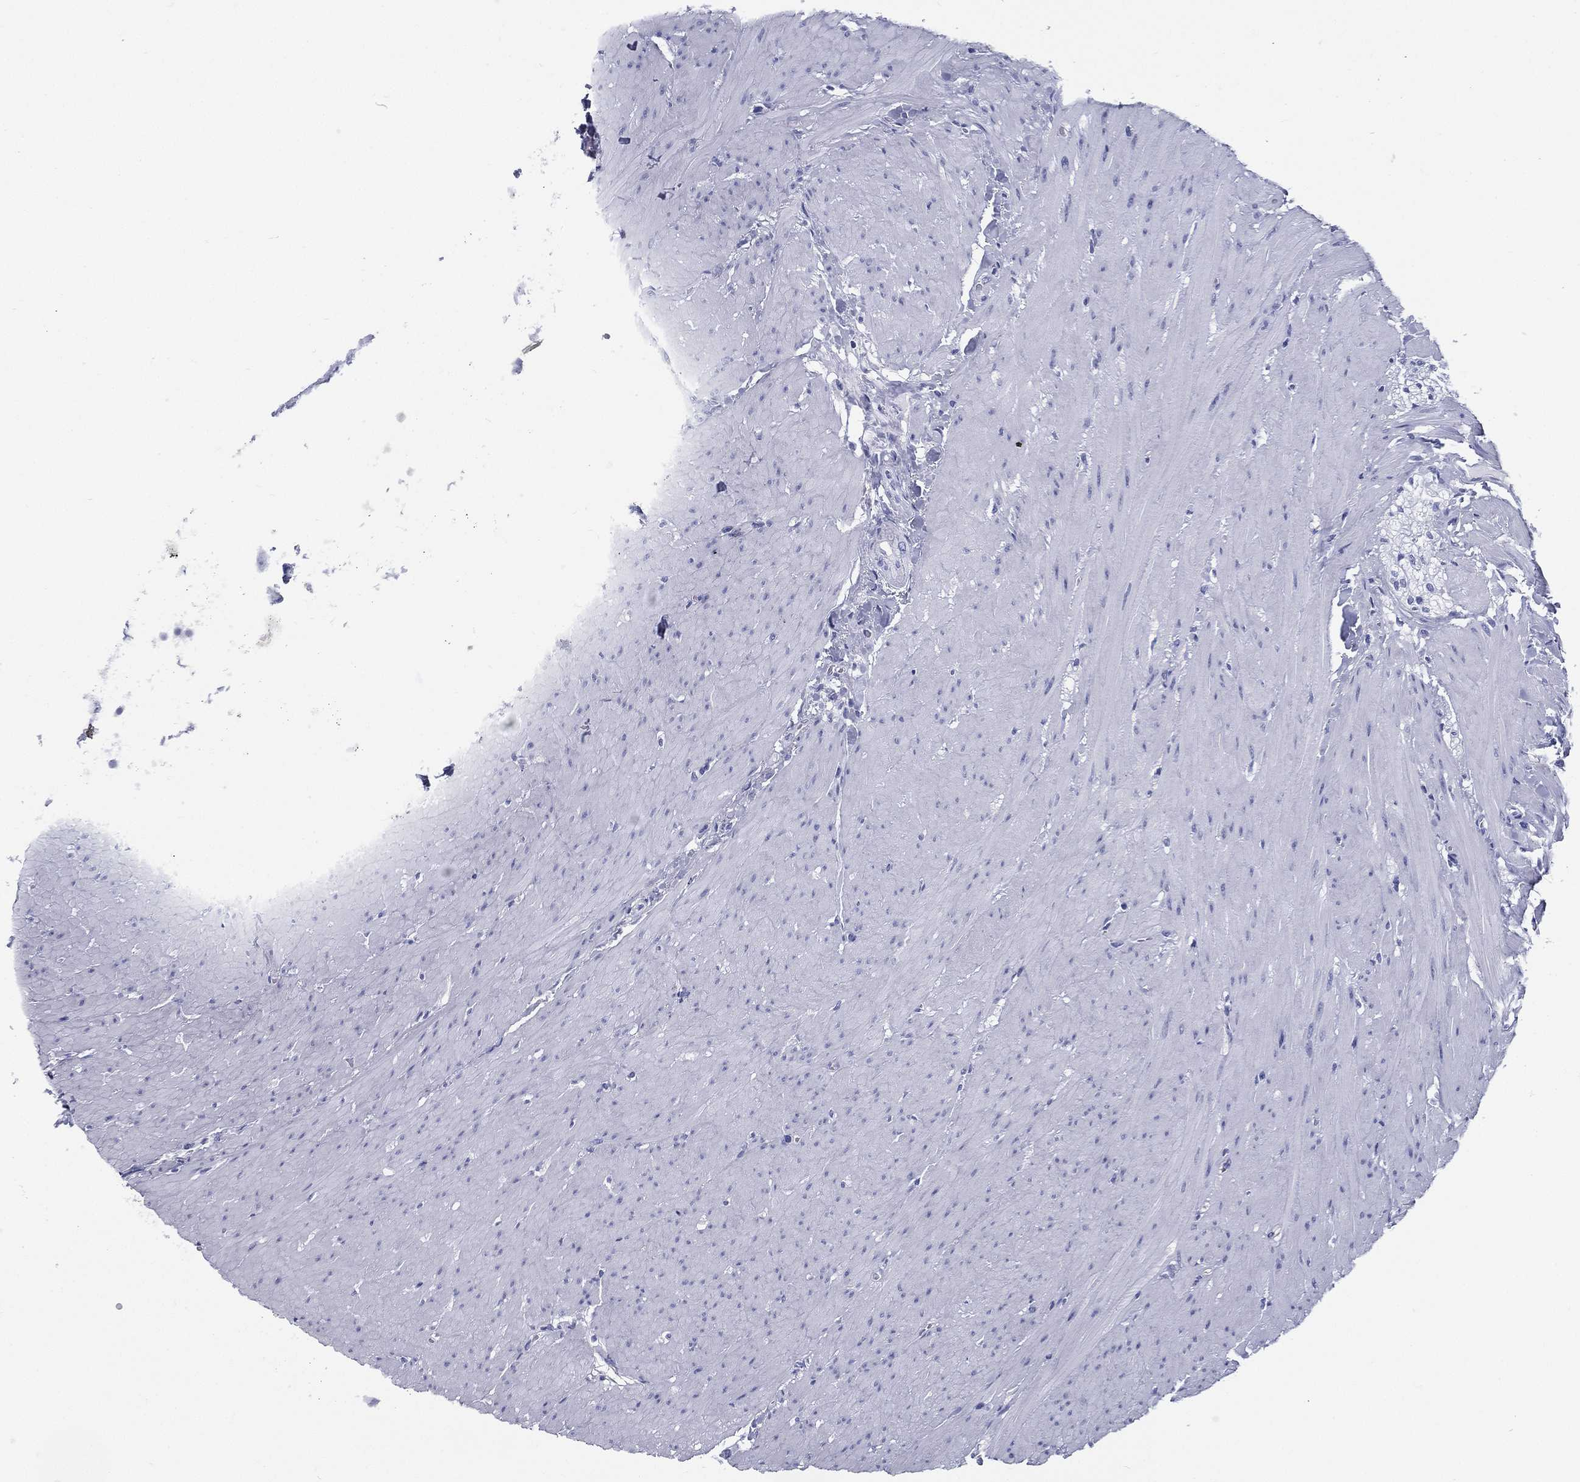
{"staining": {"intensity": "negative", "quantity": "none", "location": "none"}, "tissue": "colon", "cell_type": "Endothelial cells", "image_type": "normal", "snomed": [{"axis": "morphology", "description": "Normal tissue, NOS"}, {"axis": "topography", "description": "Colon"}], "caption": "This is an immunohistochemistry (IHC) micrograph of benign human colon. There is no staining in endothelial cells.", "gene": "RSPH4A", "patient": {"sex": "female", "age": 65}}